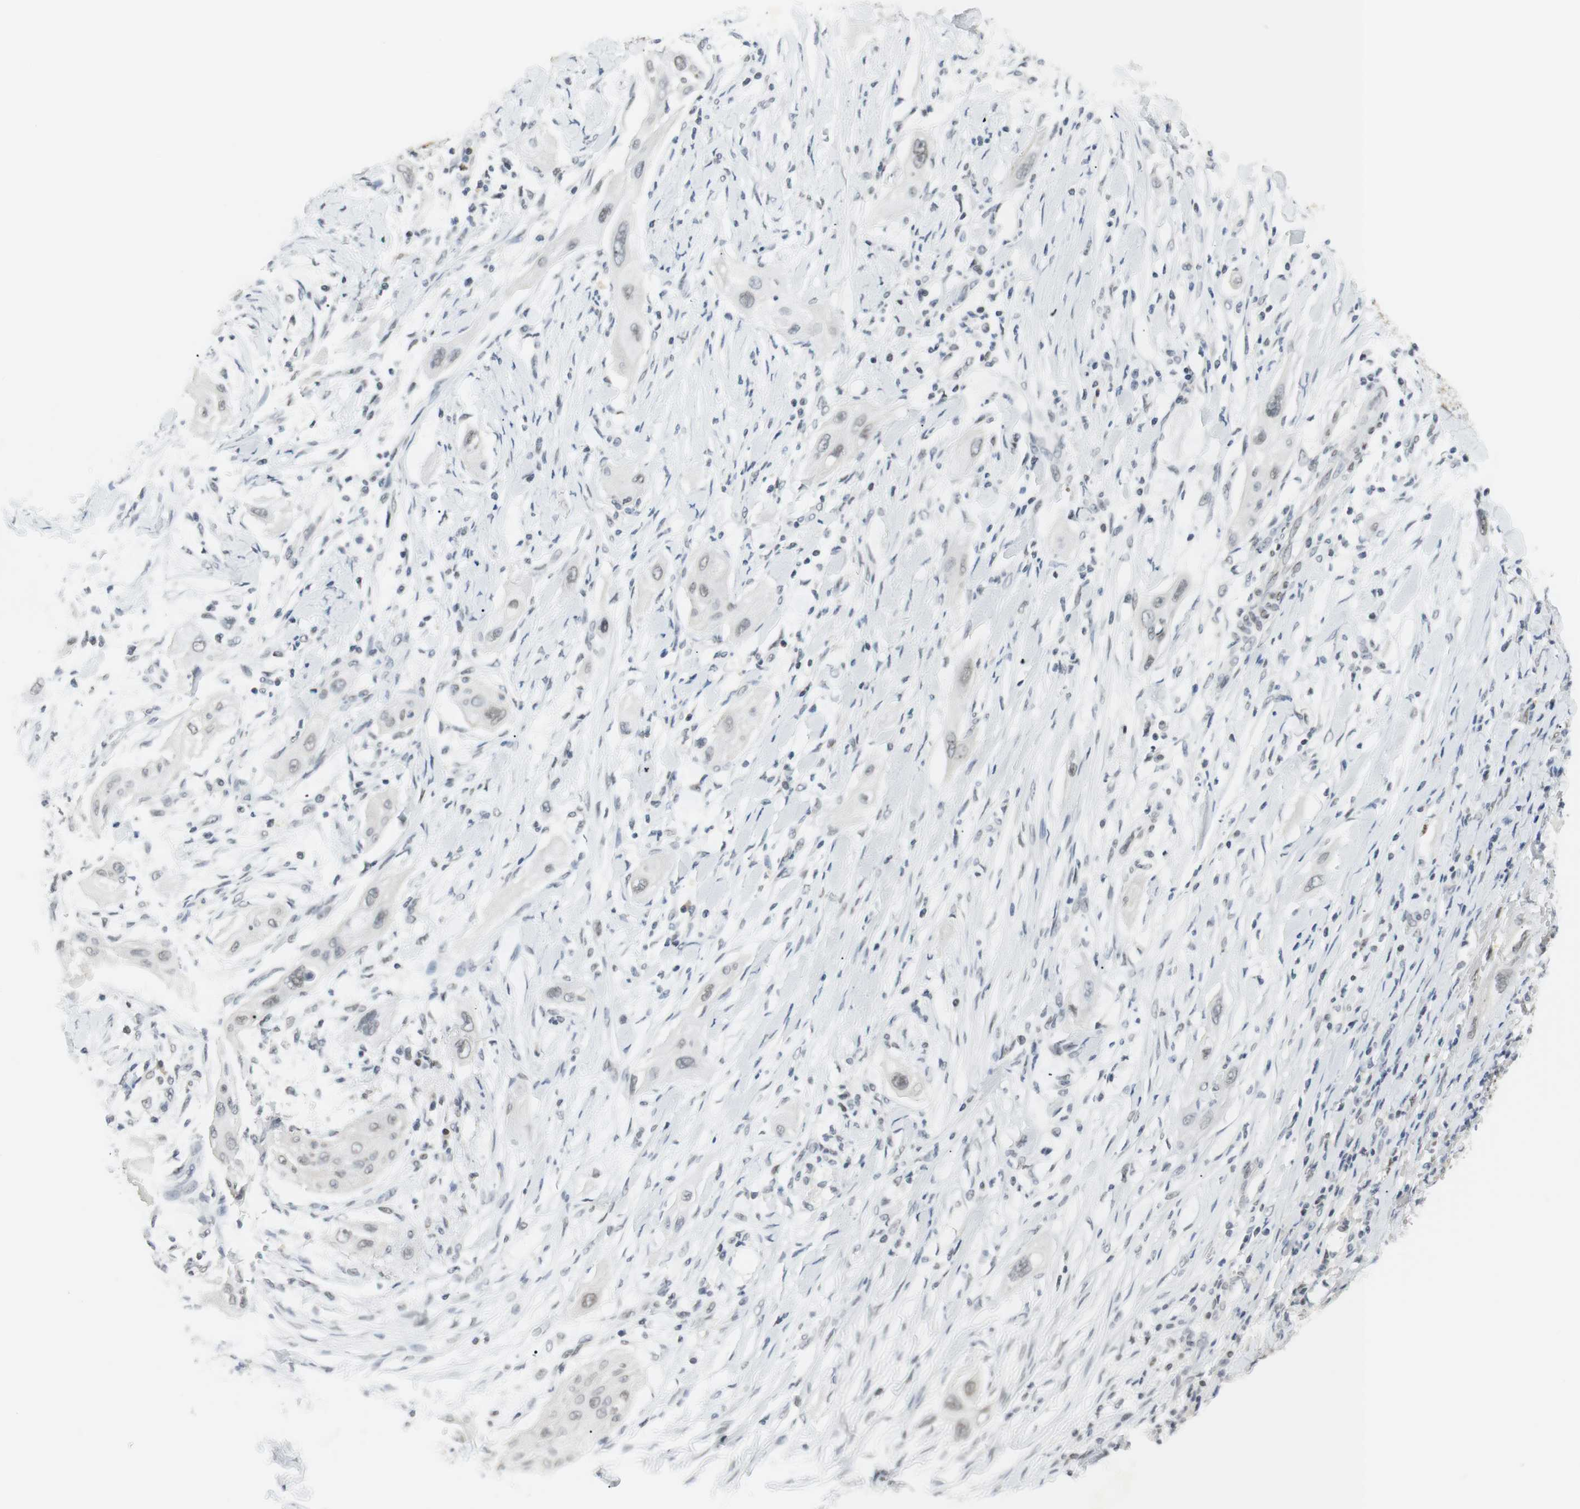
{"staining": {"intensity": "negative", "quantity": "none", "location": "none"}, "tissue": "lung cancer", "cell_type": "Tumor cells", "image_type": "cancer", "snomed": [{"axis": "morphology", "description": "Squamous cell carcinoma, NOS"}, {"axis": "topography", "description": "Lung"}], "caption": "Tumor cells are negative for protein expression in human squamous cell carcinoma (lung). Brightfield microscopy of immunohistochemistry stained with DAB (3,3'-diaminobenzidine) (brown) and hematoxylin (blue), captured at high magnification.", "gene": "BMI1", "patient": {"sex": "female", "age": 47}}